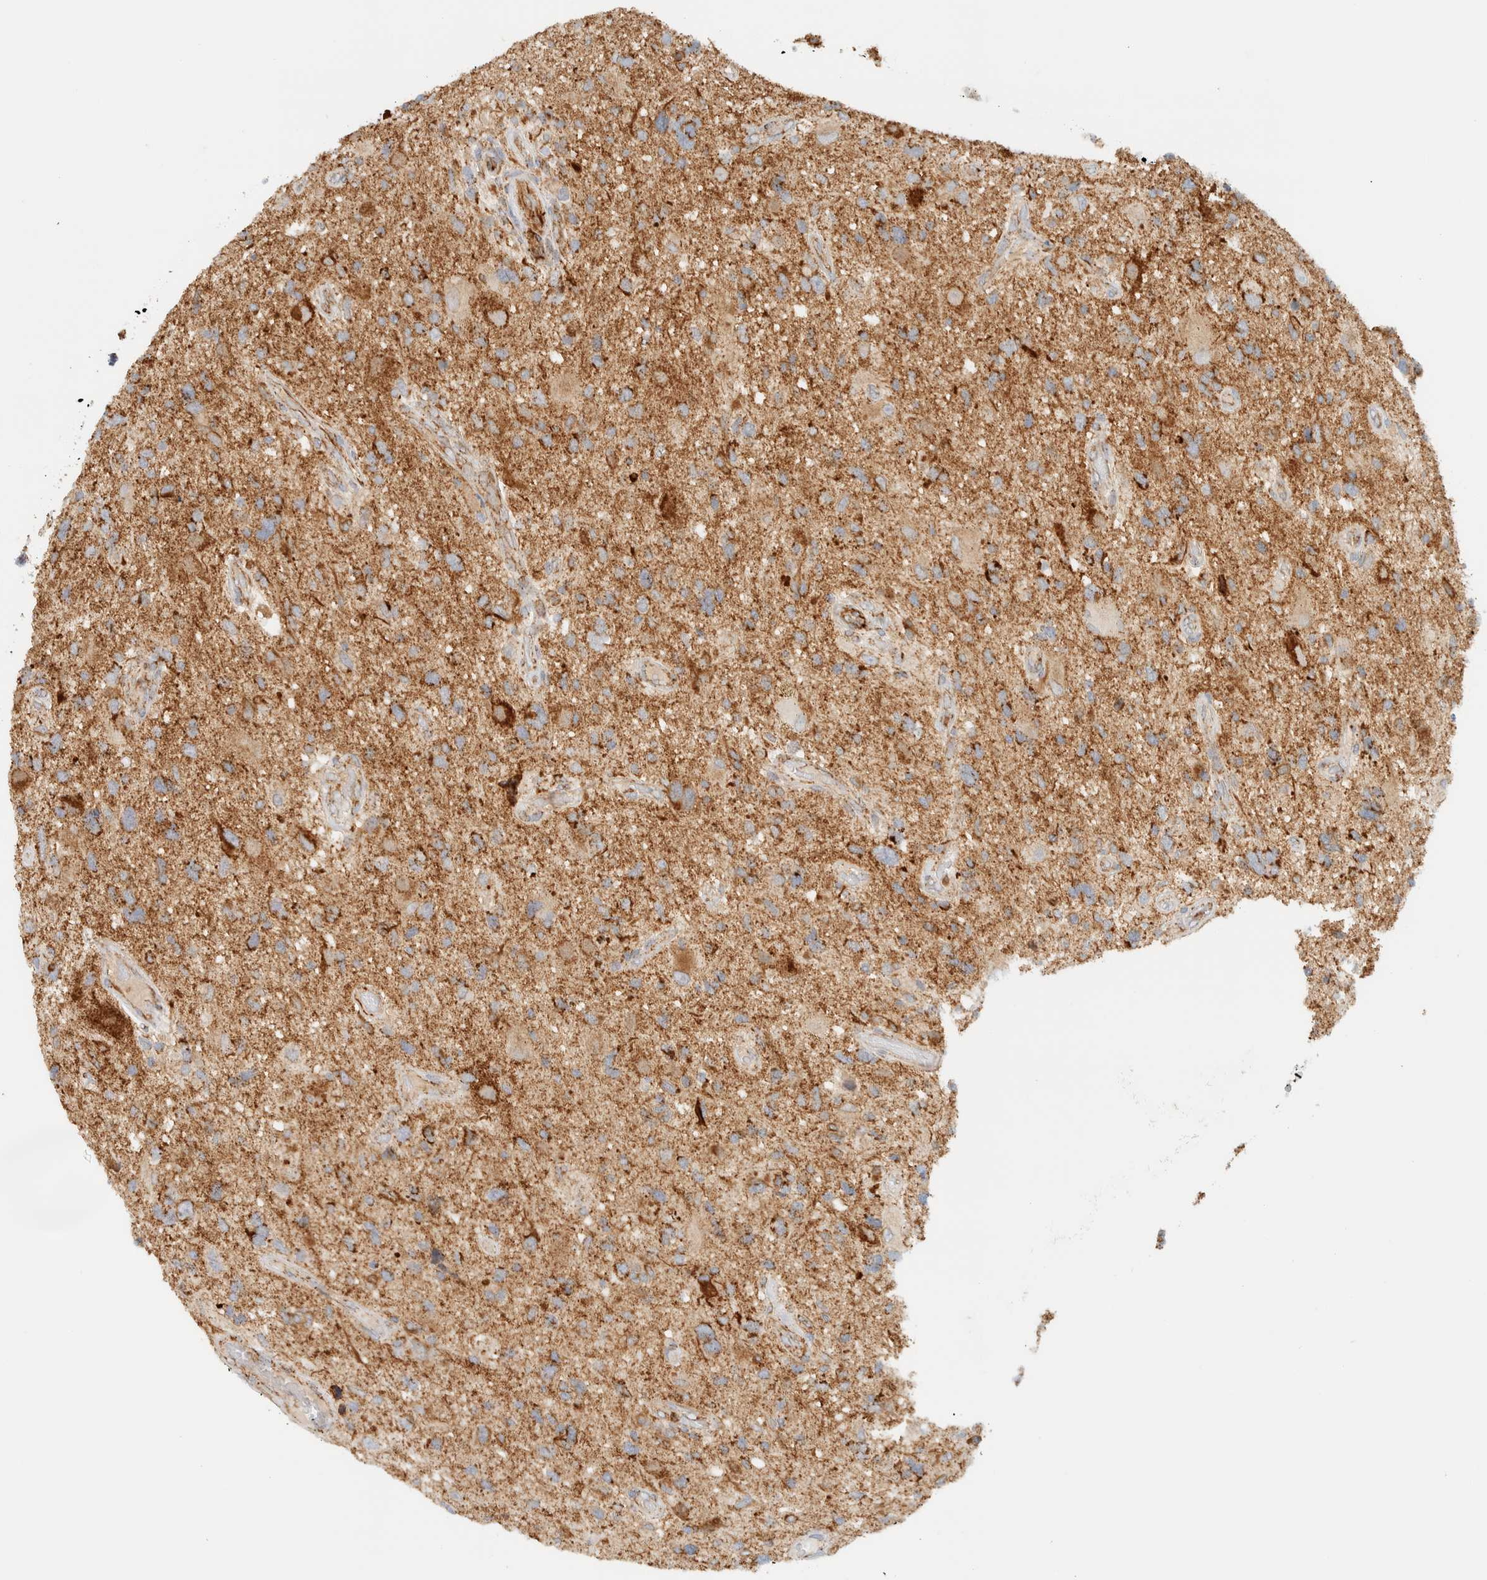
{"staining": {"intensity": "moderate", "quantity": ">75%", "location": "cytoplasmic/membranous"}, "tissue": "glioma", "cell_type": "Tumor cells", "image_type": "cancer", "snomed": [{"axis": "morphology", "description": "Glioma, malignant, High grade"}, {"axis": "topography", "description": "Brain"}], "caption": "Malignant high-grade glioma was stained to show a protein in brown. There is medium levels of moderate cytoplasmic/membranous positivity in about >75% of tumor cells.", "gene": "KIFAP3", "patient": {"sex": "male", "age": 33}}